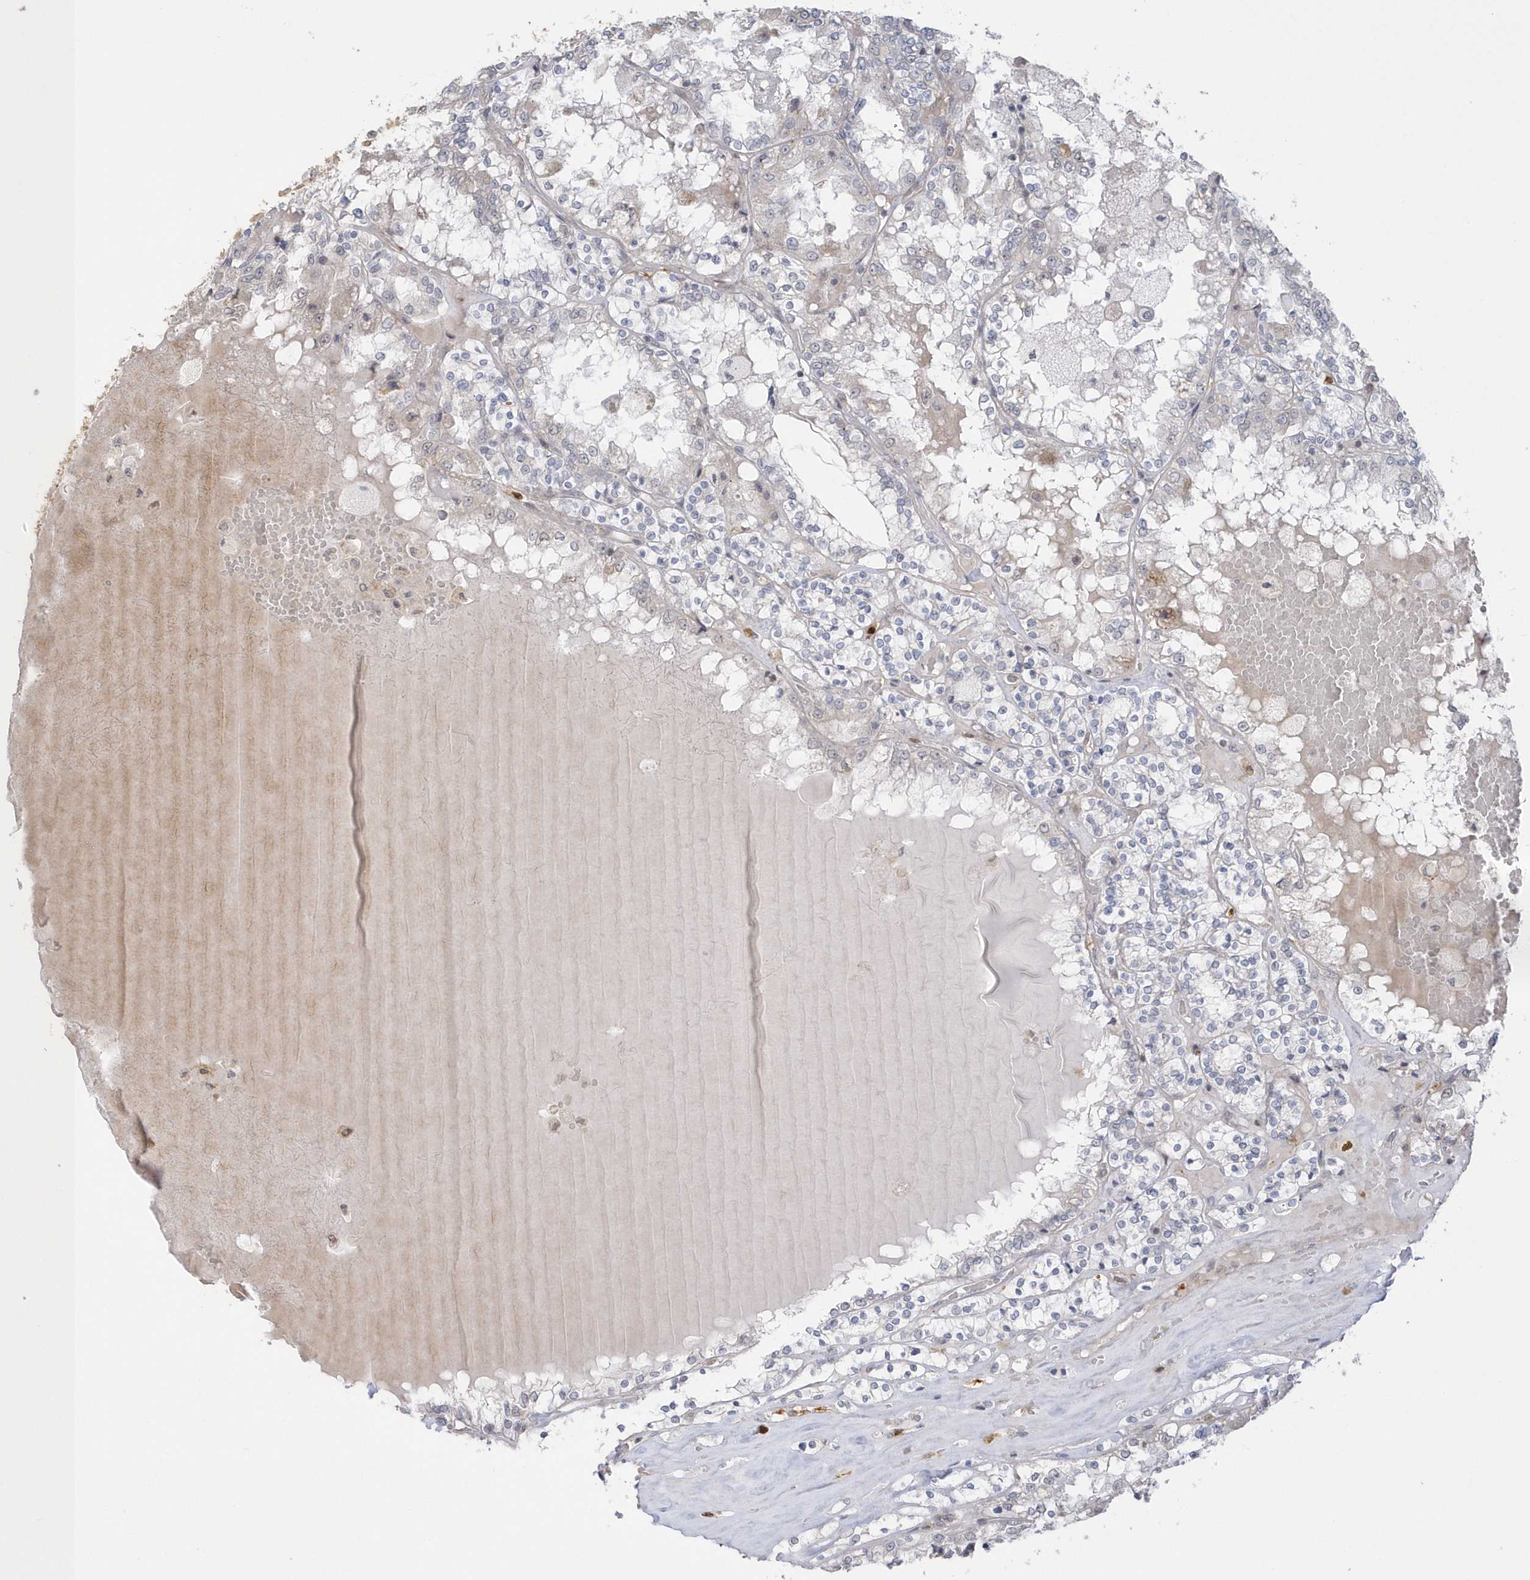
{"staining": {"intensity": "negative", "quantity": "none", "location": "none"}, "tissue": "renal cancer", "cell_type": "Tumor cells", "image_type": "cancer", "snomed": [{"axis": "morphology", "description": "Adenocarcinoma, NOS"}, {"axis": "topography", "description": "Kidney"}], "caption": "DAB (3,3'-diaminobenzidine) immunohistochemical staining of human renal adenocarcinoma exhibits no significant positivity in tumor cells.", "gene": "NAF1", "patient": {"sex": "female", "age": 56}}